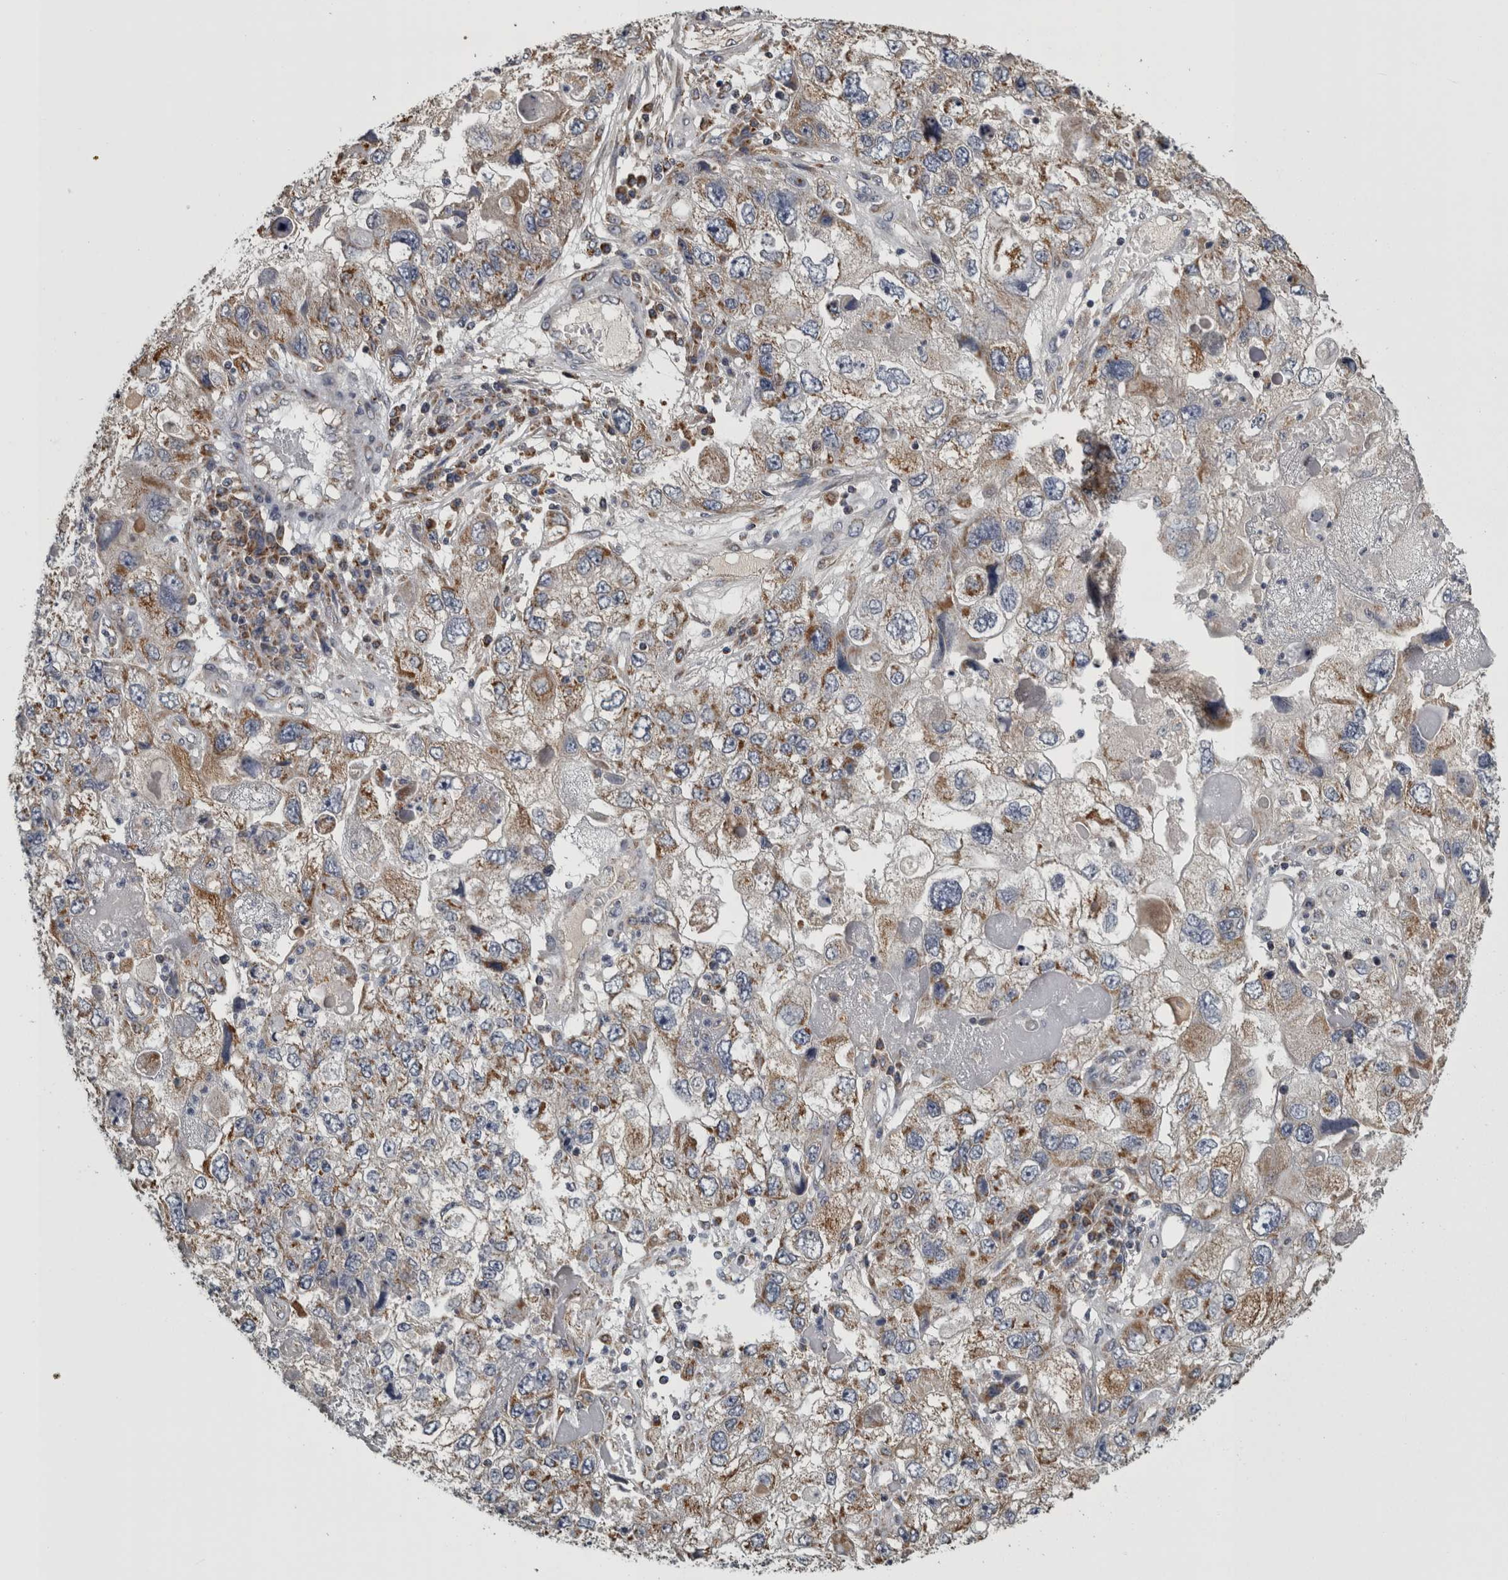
{"staining": {"intensity": "moderate", "quantity": "25%-75%", "location": "cytoplasmic/membranous"}, "tissue": "endometrial cancer", "cell_type": "Tumor cells", "image_type": "cancer", "snomed": [{"axis": "morphology", "description": "Adenocarcinoma, NOS"}, {"axis": "topography", "description": "Endometrium"}], "caption": "Immunohistochemistry staining of endometrial cancer, which demonstrates medium levels of moderate cytoplasmic/membranous positivity in approximately 25%-75% of tumor cells indicating moderate cytoplasmic/membranous protein staining. The staining was performed using DAB (3,3'-diaminobenzidine) (brown) for protein detection and nuclei were counterstained in hematoxylin (blue).", "gene": "FRK", "patient": {"sex": "female", "age": 49}}